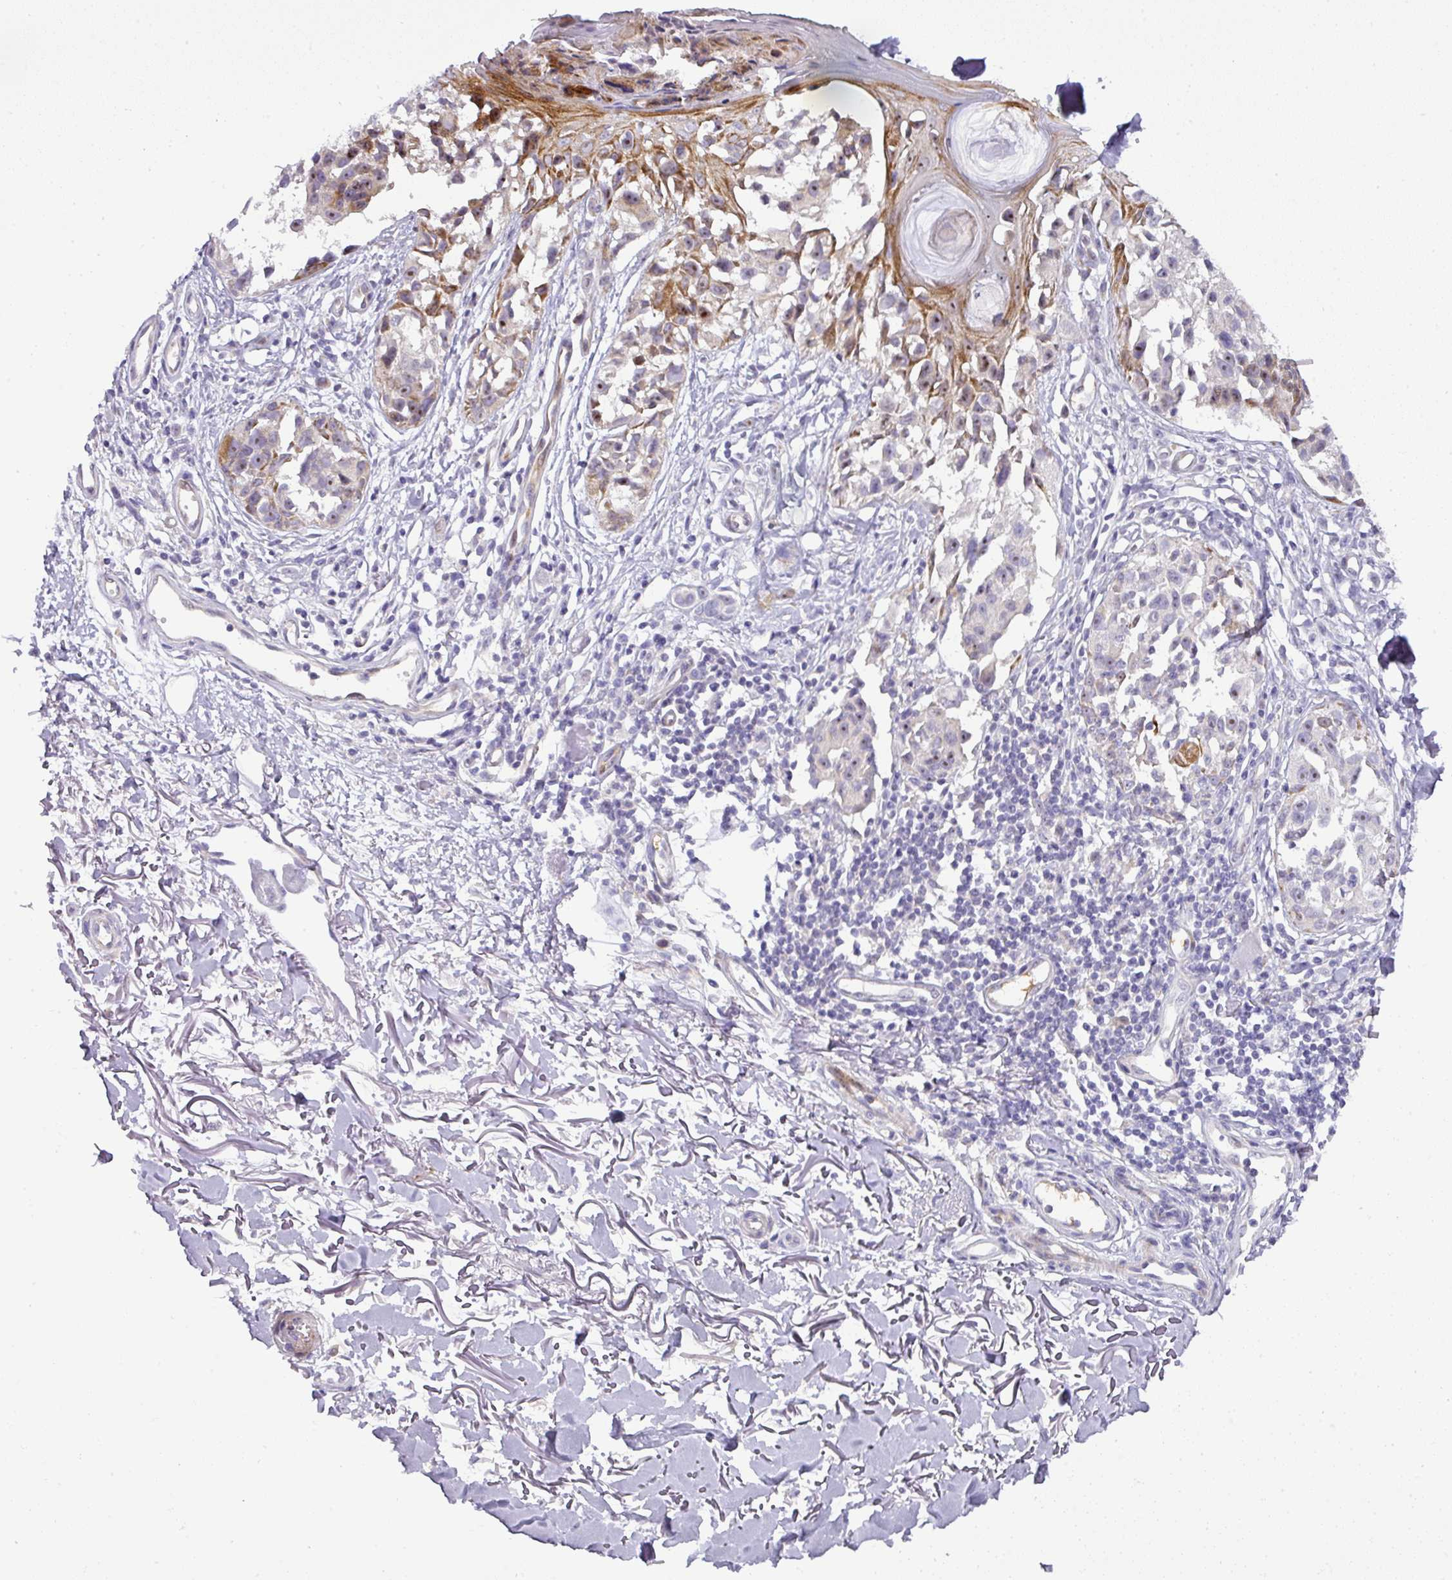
{"staining": {"intensity": "negative", "quantity": "none", "location": "none"}, "tissue": "melanoma", "cell_type": "Tumor cells", "image_type": "cancer", "snomed": [{"axis": "morphology", "description": "Malignant melanoma, NOS"}, {"axis": "topography", "description": "Skin"}], "caption": "IHC of human melanoma reveals no positivity in tumor cells.", "gene": "ATP6V1F", "patient": {"sex": "male", "age": 73}}